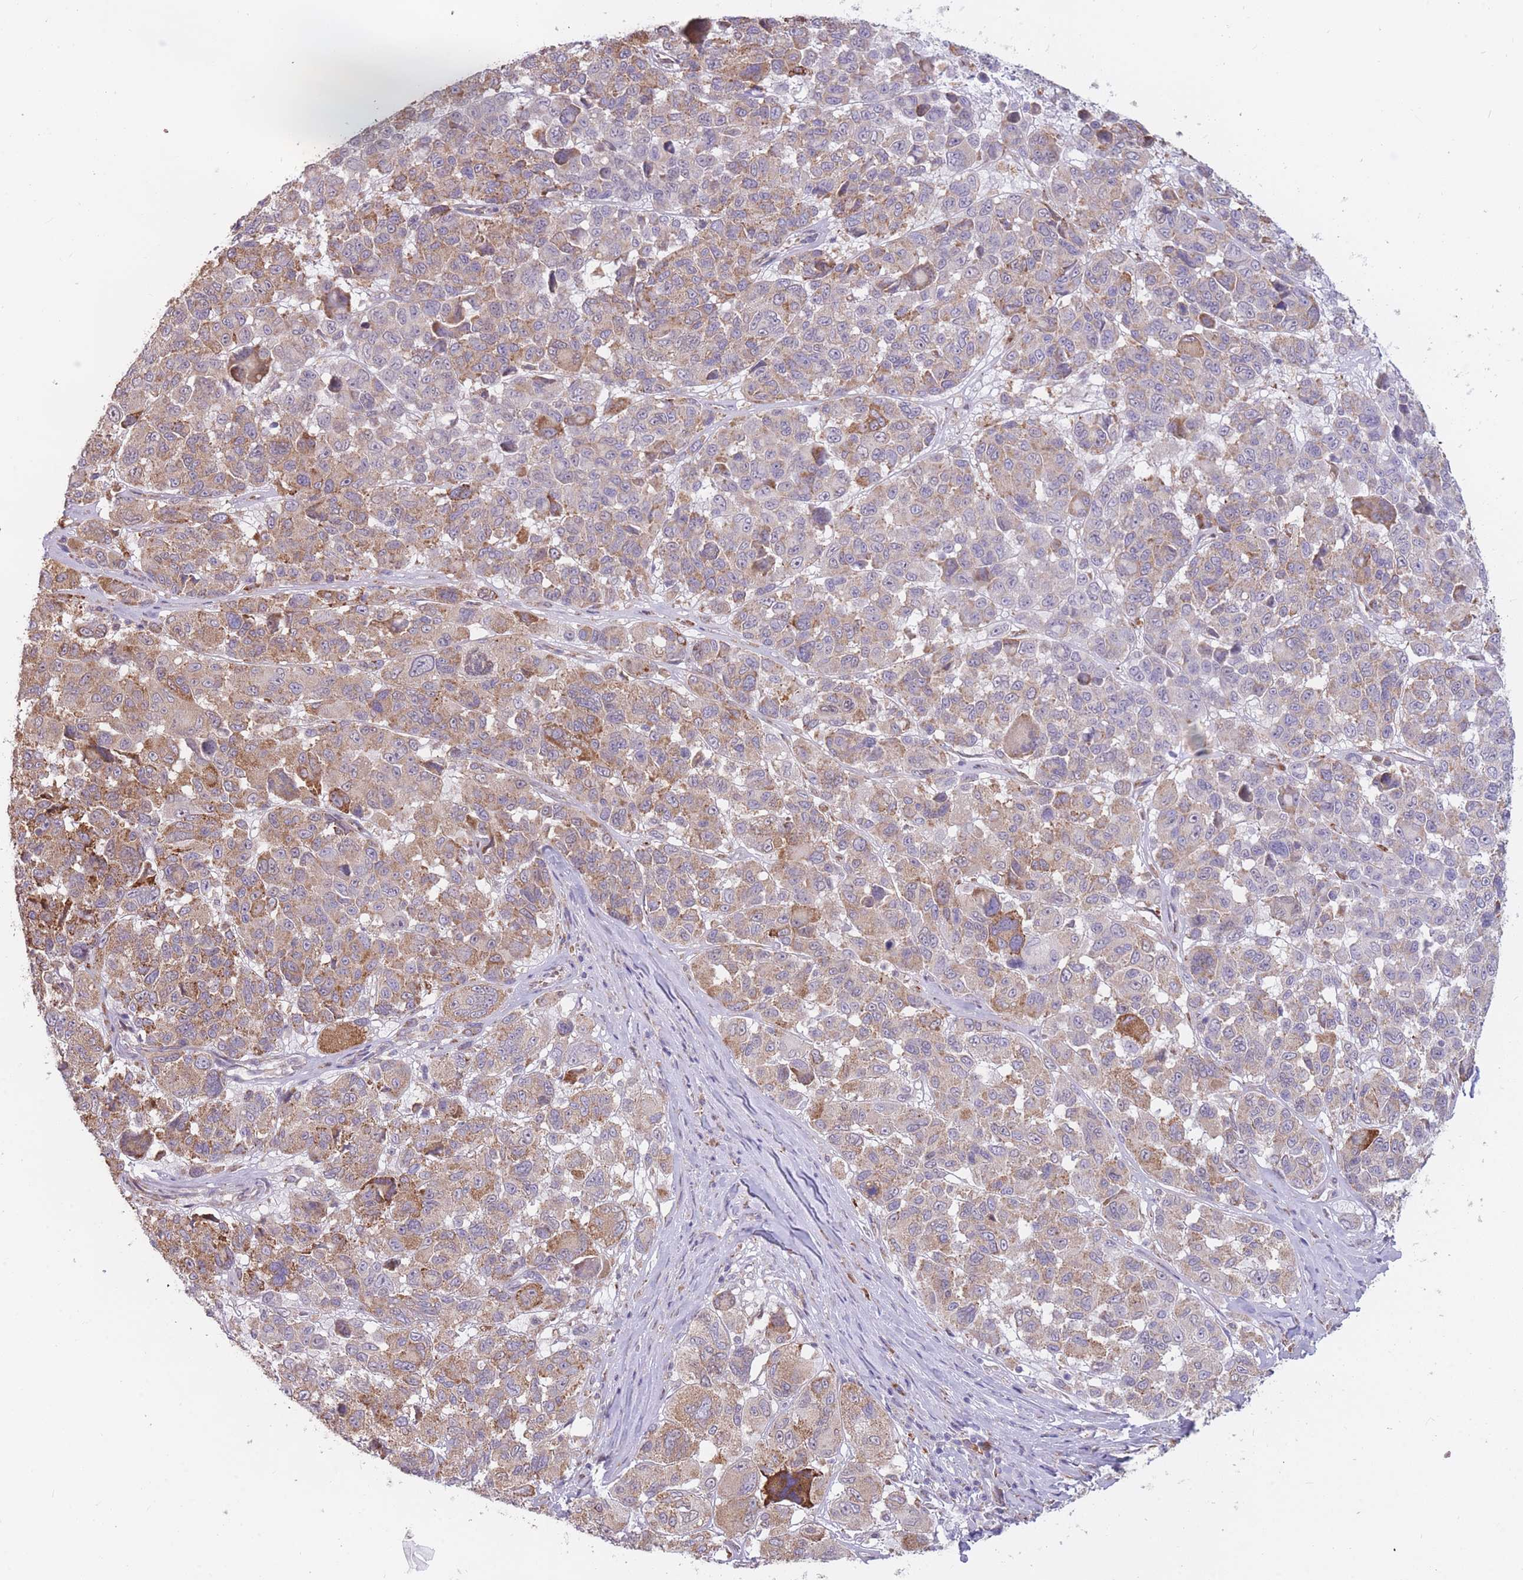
{"staining": {"intensity": "moderate", "quantity": ">75%", "location": "cytoplasmic/membranous"}, "tissue": "melanoma", "cell_type": "Tumor cells", "image_type": "cancer", "snomed": [{"axis": "morphology", "description": "Malignant melanoma, NOS"}, {"axis": "topography", "description": "Skin"}], "caption": "Approximately >75% of tumor cells in malignant melanoma display moderate cytoplasmic/membranous protein staining as visualized by brown immunohistochemical staining.", "gene": "TRAPPC5", "patient": {"sex": "female", "age": 66}}